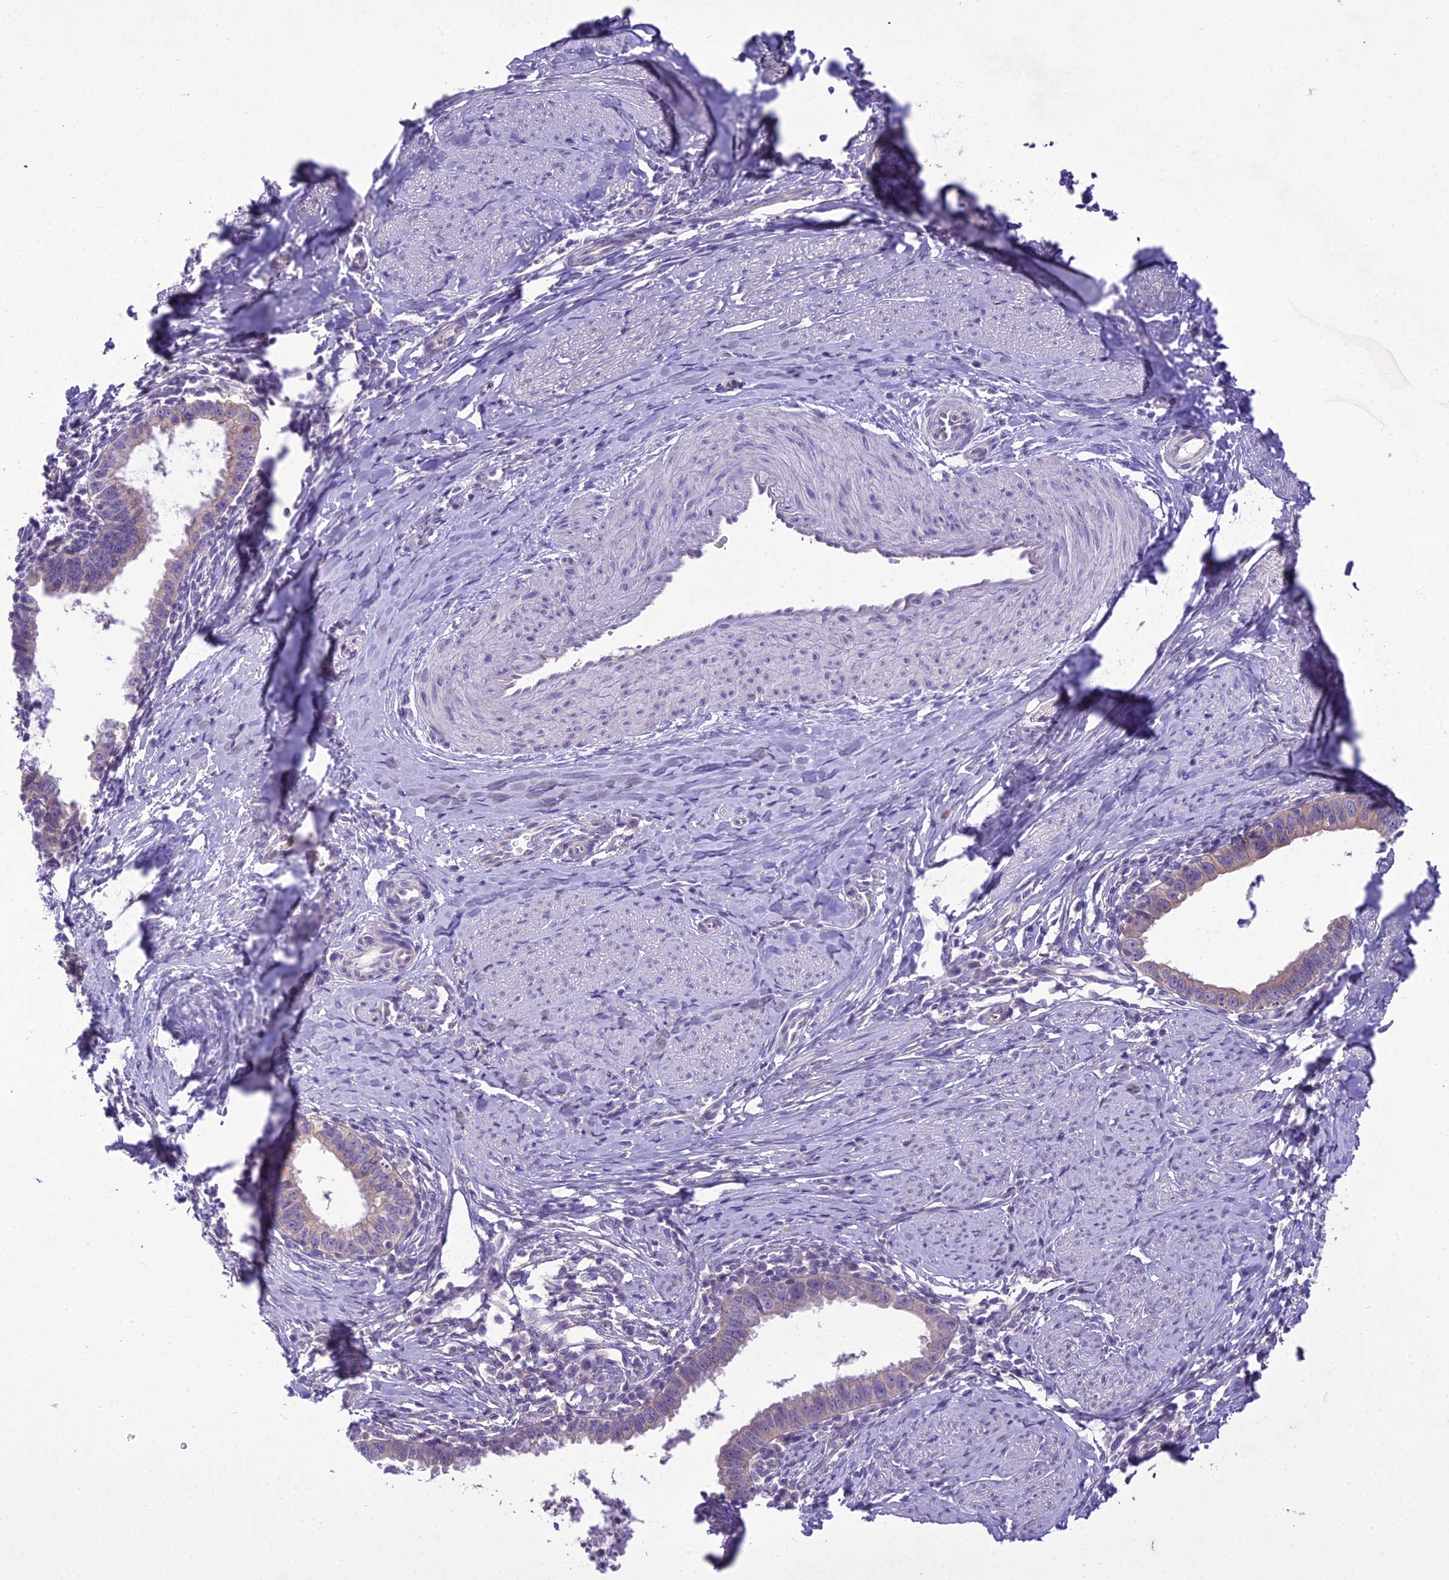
{"staining": {"intensity": "negative", "quantity": "none", "location": "none"}, "tissue": "cervical cancer", "cell_type": "Tumor cells", "image_type": "cancer", "snomed": [{"axis": "morphology", "description": "Adenocarcinoma, NOS"}, {"axis": "topography", "description": "Cervix"}], "caption": "This is an immunohistochemistry (IHC) image of adenocarcinoma (cervical). There is no expression in tumor cells.", "gene": "SCRT1", "patient": {"sex": "female", "age": 36}}